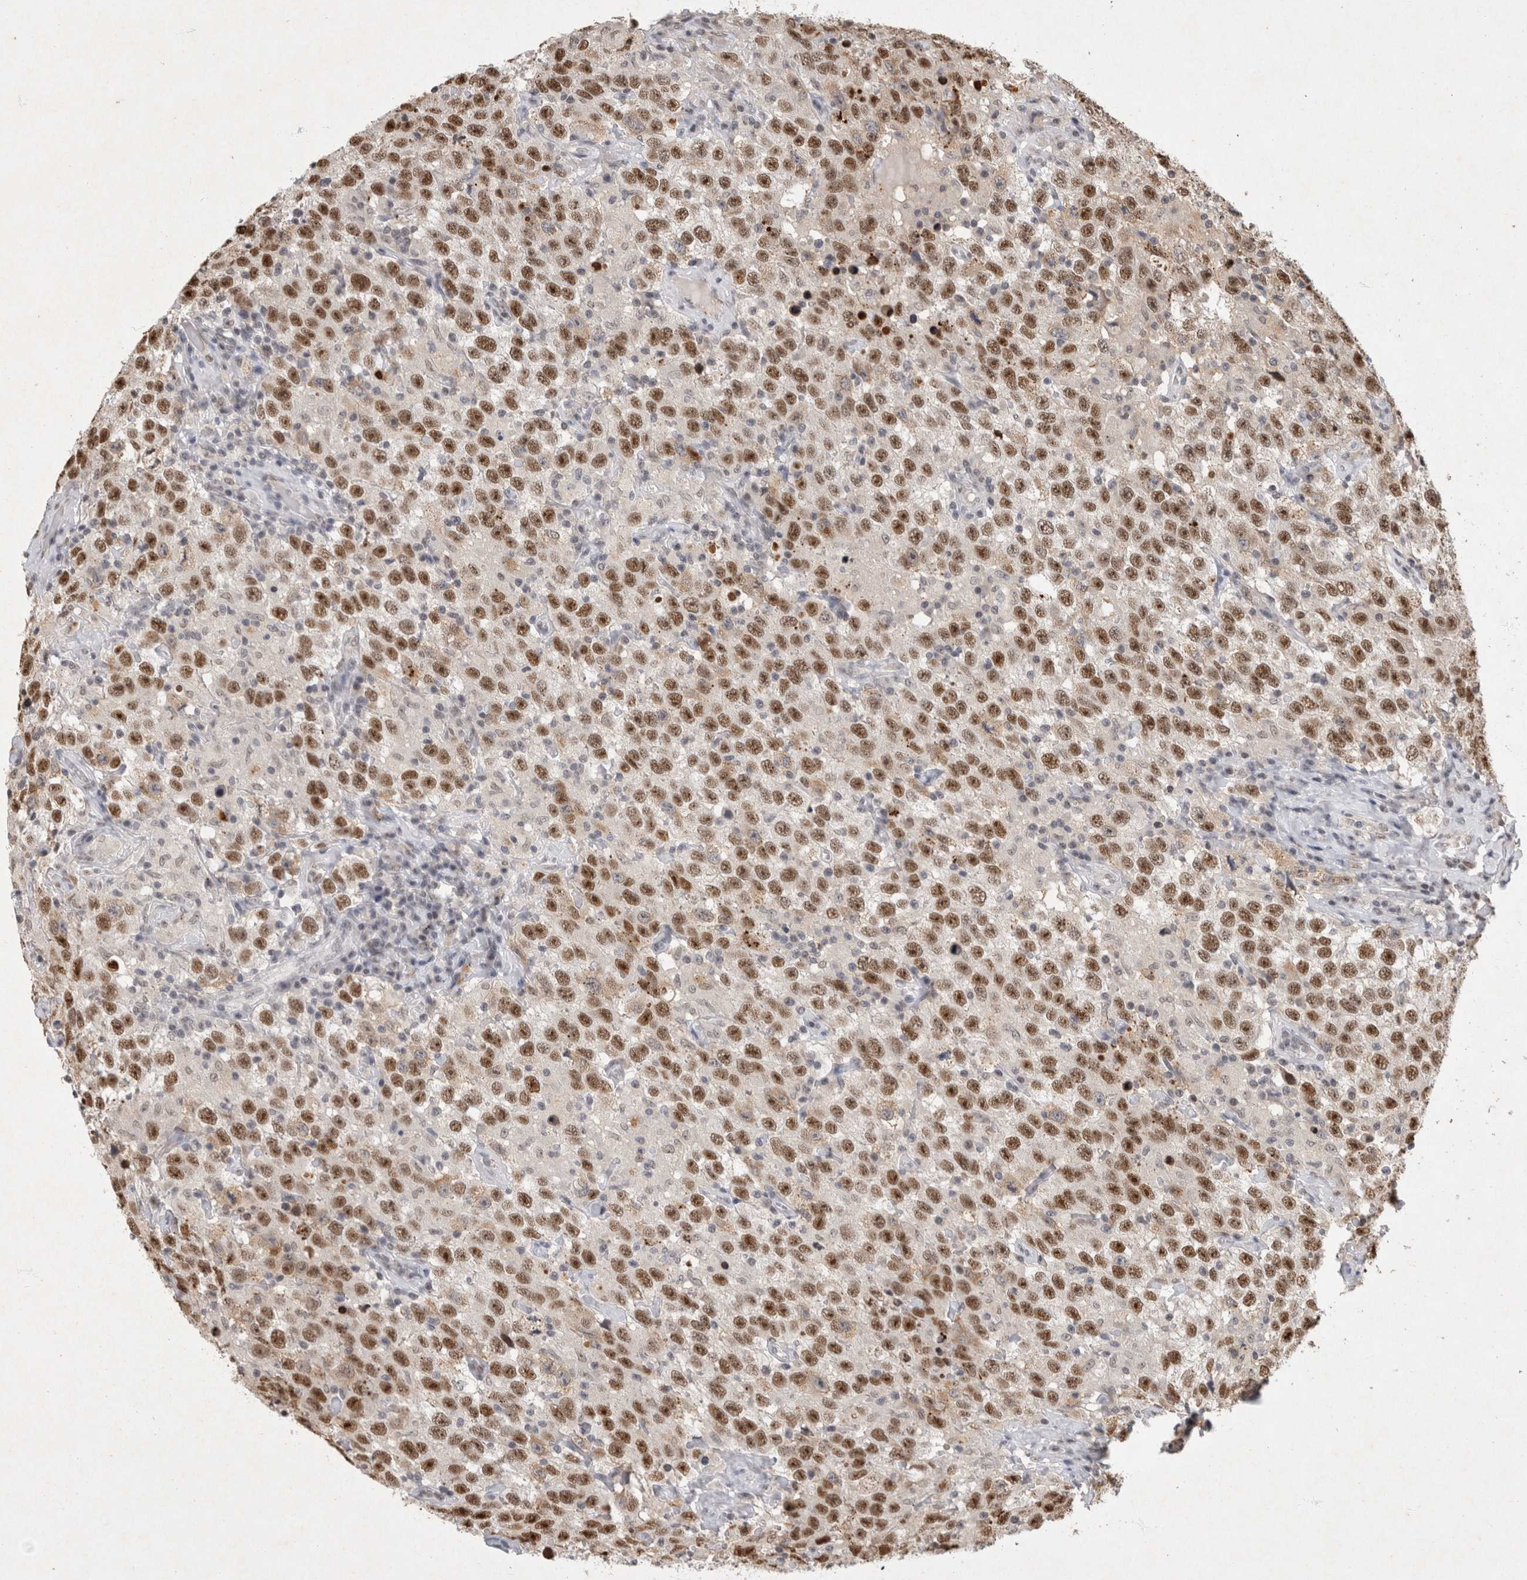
{"staining": {"intensity": "moderate", "quantity": ">75%", "location": "nuclear"}, "tissue": "testis cancer", "cell_type": "Tumor cells", "image_type": "cancer", "snomed": [{"axis": "morphology", "description": "Seminoma, NOS"}, {"axis": "topography", "description": "Testis"}], "caption": "Moderate nuclear protein staining is identified in about >75% of tumor cells in testis cancer.", "gene": "XRCC5", "patient": {"sex": "male", "age": 41}}